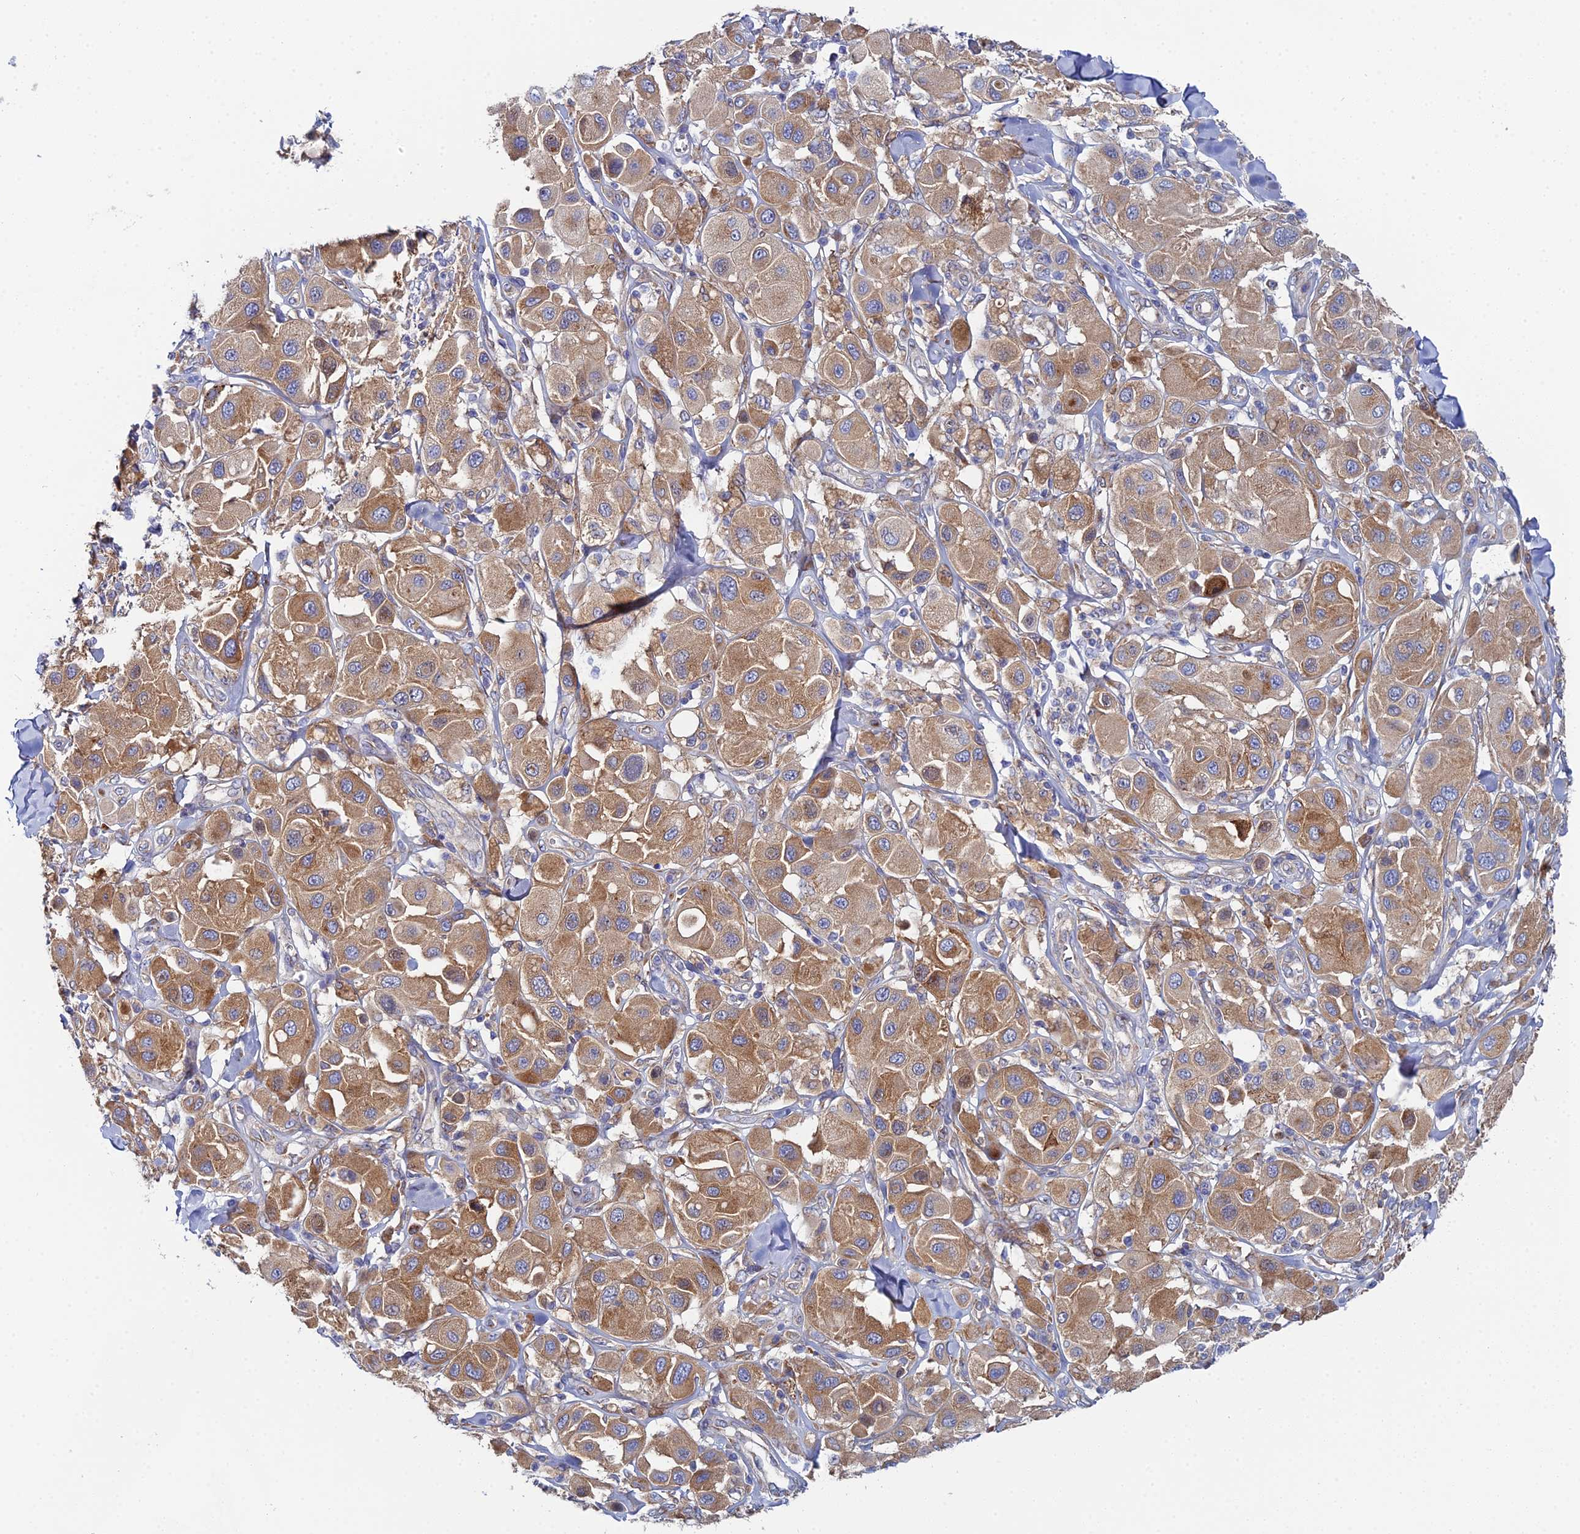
{"staining": {"intensity": "moderate", "quantity": ">75%", "location": "cytoplasmic/membranous"}, "tissue": "melanoma", "cell_type": "Tumor cells", "image_type": "cancer", "snomed": [{"axis": "morphology", "description": "Malignant melanoma, Metastatic site"}, {"axis": "topography", "description": "Skin"}], "caption": "Tumor cells exhibit moderate cytoplasmic/membranous positivity in approximately >75% of cells in melanoma. Nuclei are stained in blue.", "gene": "CLCN3", "patient": {"sex": "male", "age": 41}}